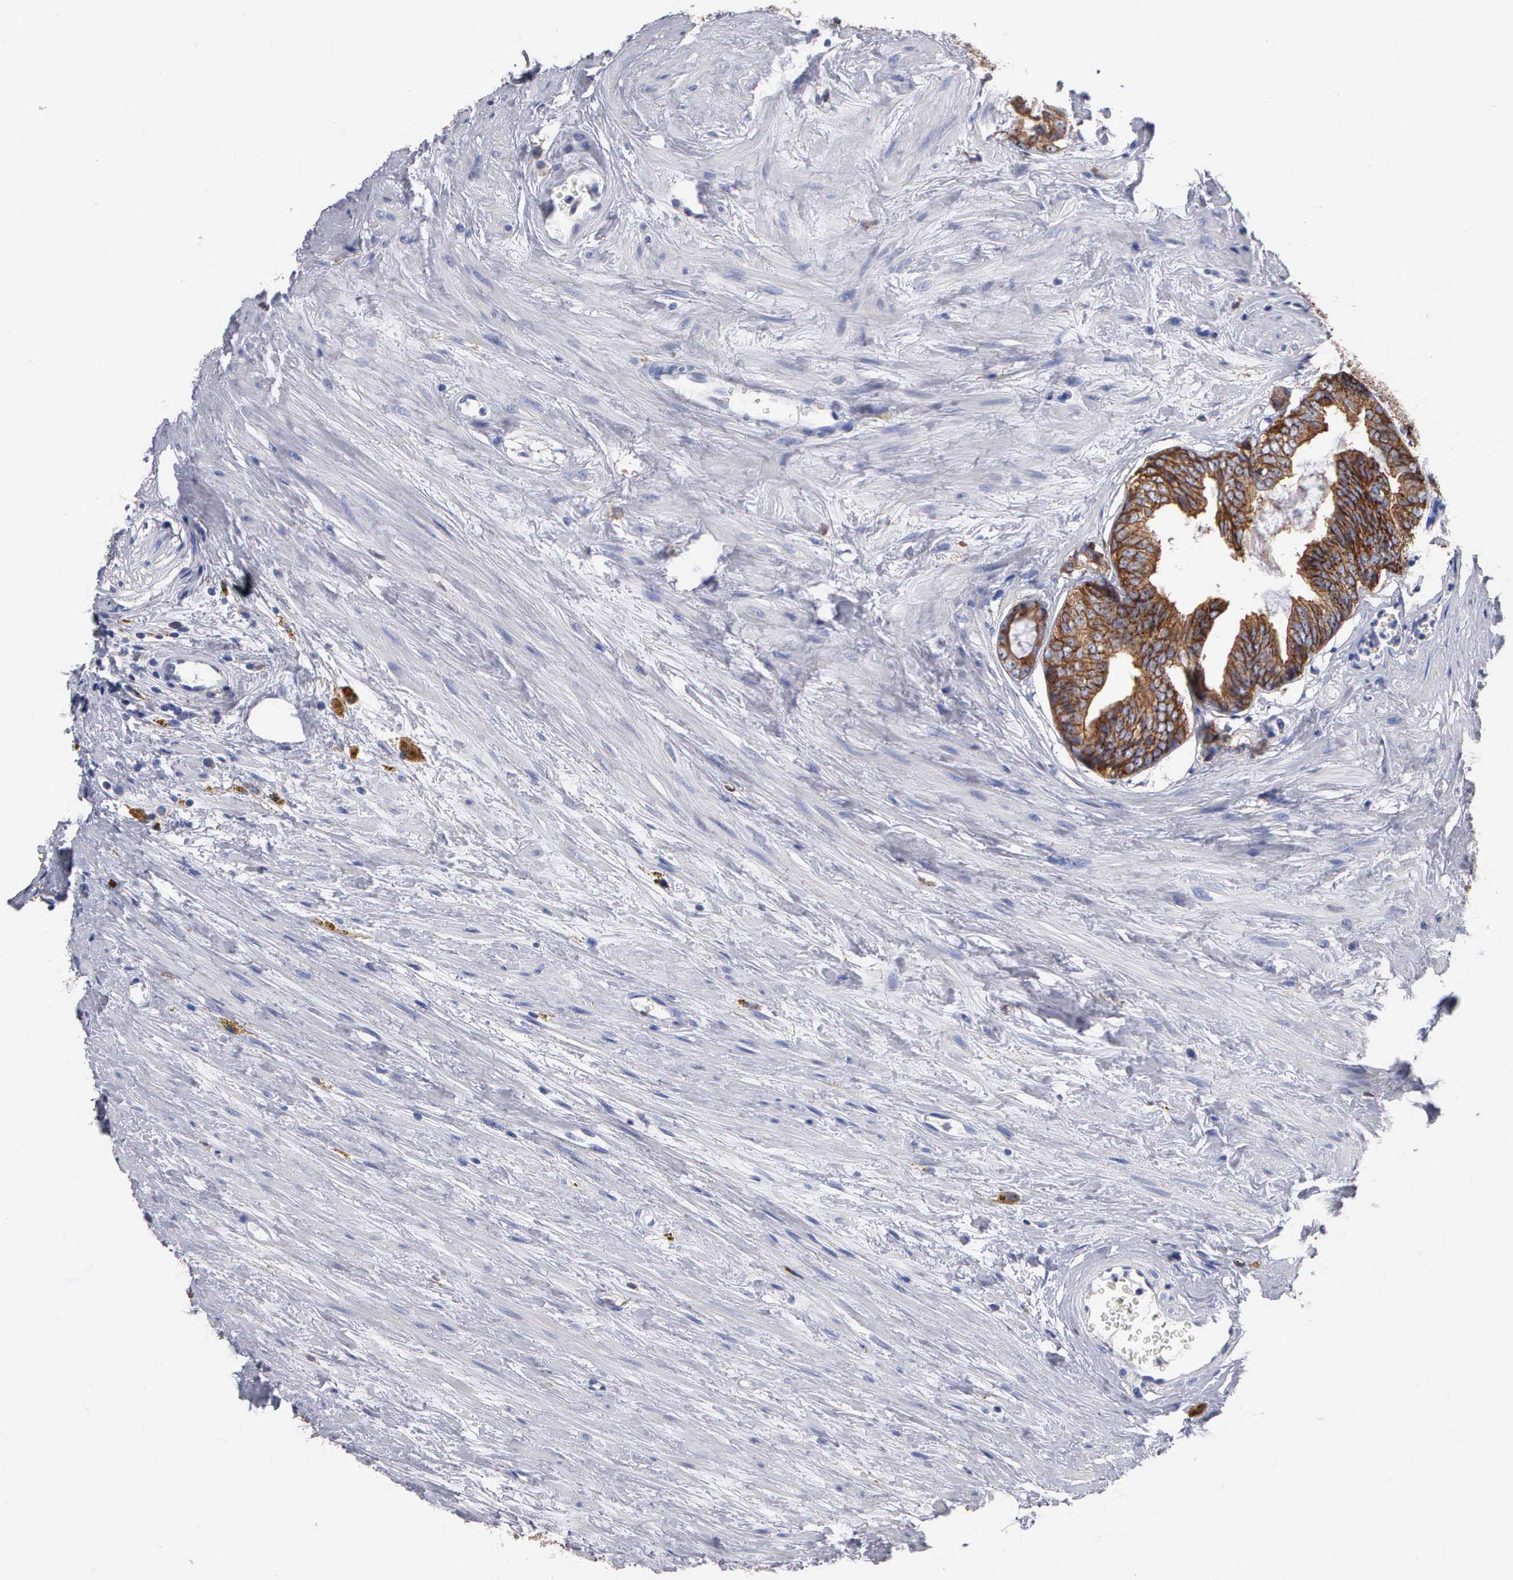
{"staining": {"intensity": "strong", "quantity": ">75%", "location": "cytoplasmic/membranous"}, "tissue": "prostate cancer", "cell_type": "Tumor cells", "image_type": "cancer", "snomed": [{"axis": "morphology", "description": "Adenocarcinoma, Medium grade"}, {"axis": "topography", "description": "Prostate"}], "caption": "About >75% of tumor cells in prostate cancer exhibit strong cytoplasmic/membranous protein positivity as visualized by brown immunohistochemical staining.", "gene": "PTGS2", "patient": {"sex": "male", "age": 79}}